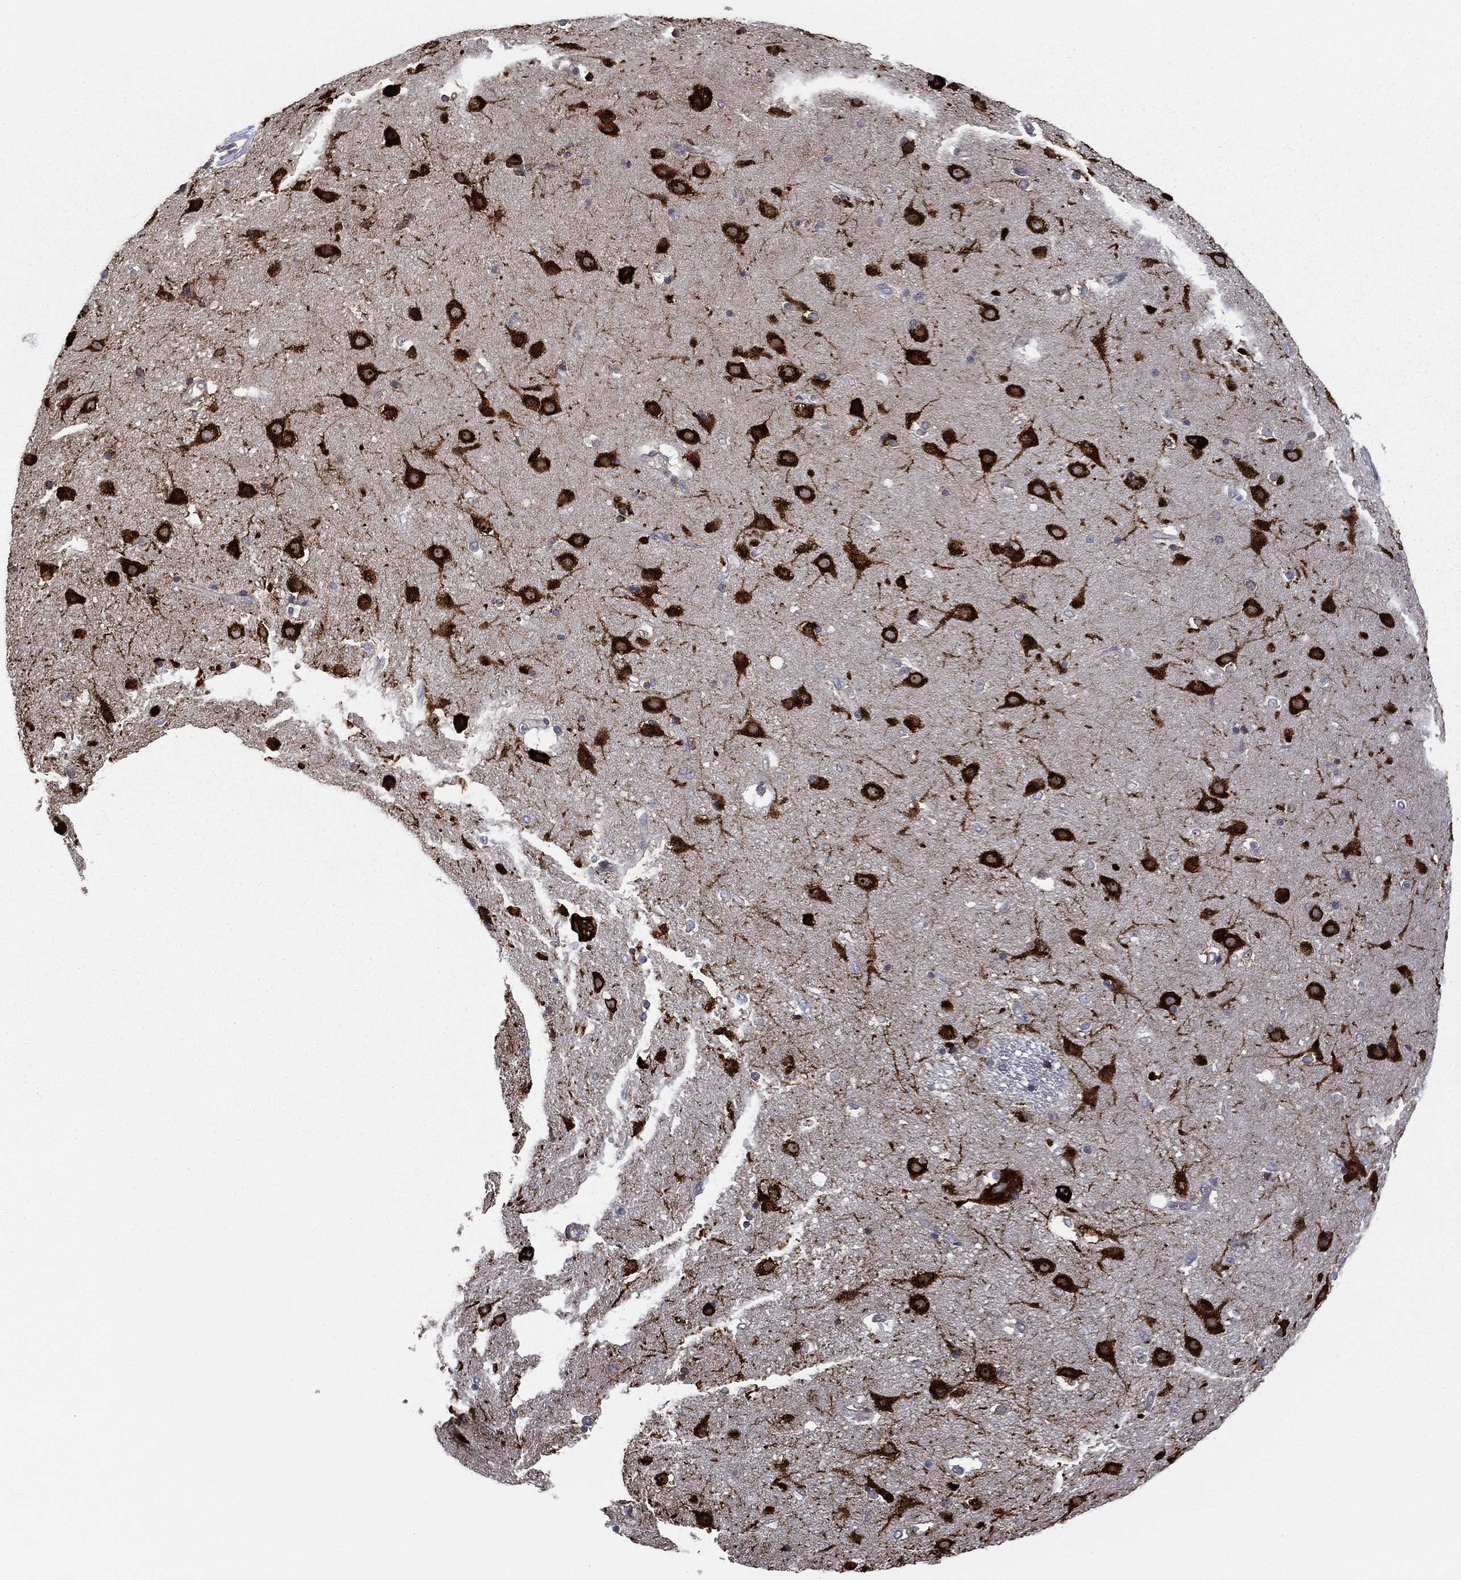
{"staining": {"intensity": "strong", "quantity": "<25%", "location": "cytoplasmic/membranous"}, "tissue": "caudate", "cell_type": "Glial cells", "image_type": "normal", "snomed": [{"axis": "morphology", "description": "Normal tissue, NOS"}, {"axis": "topography", "description": "Lateral ventricle wall"}], "caption": "DAB (3,3'-diaminobenzidine) immunohistochemical staining of unremarkable human caudate shows strong cytoplasmic/membranous protein staining in about <25% of glial cells.", "gene": "FARSA", "patient": {"sex": "female", "age": 71}}